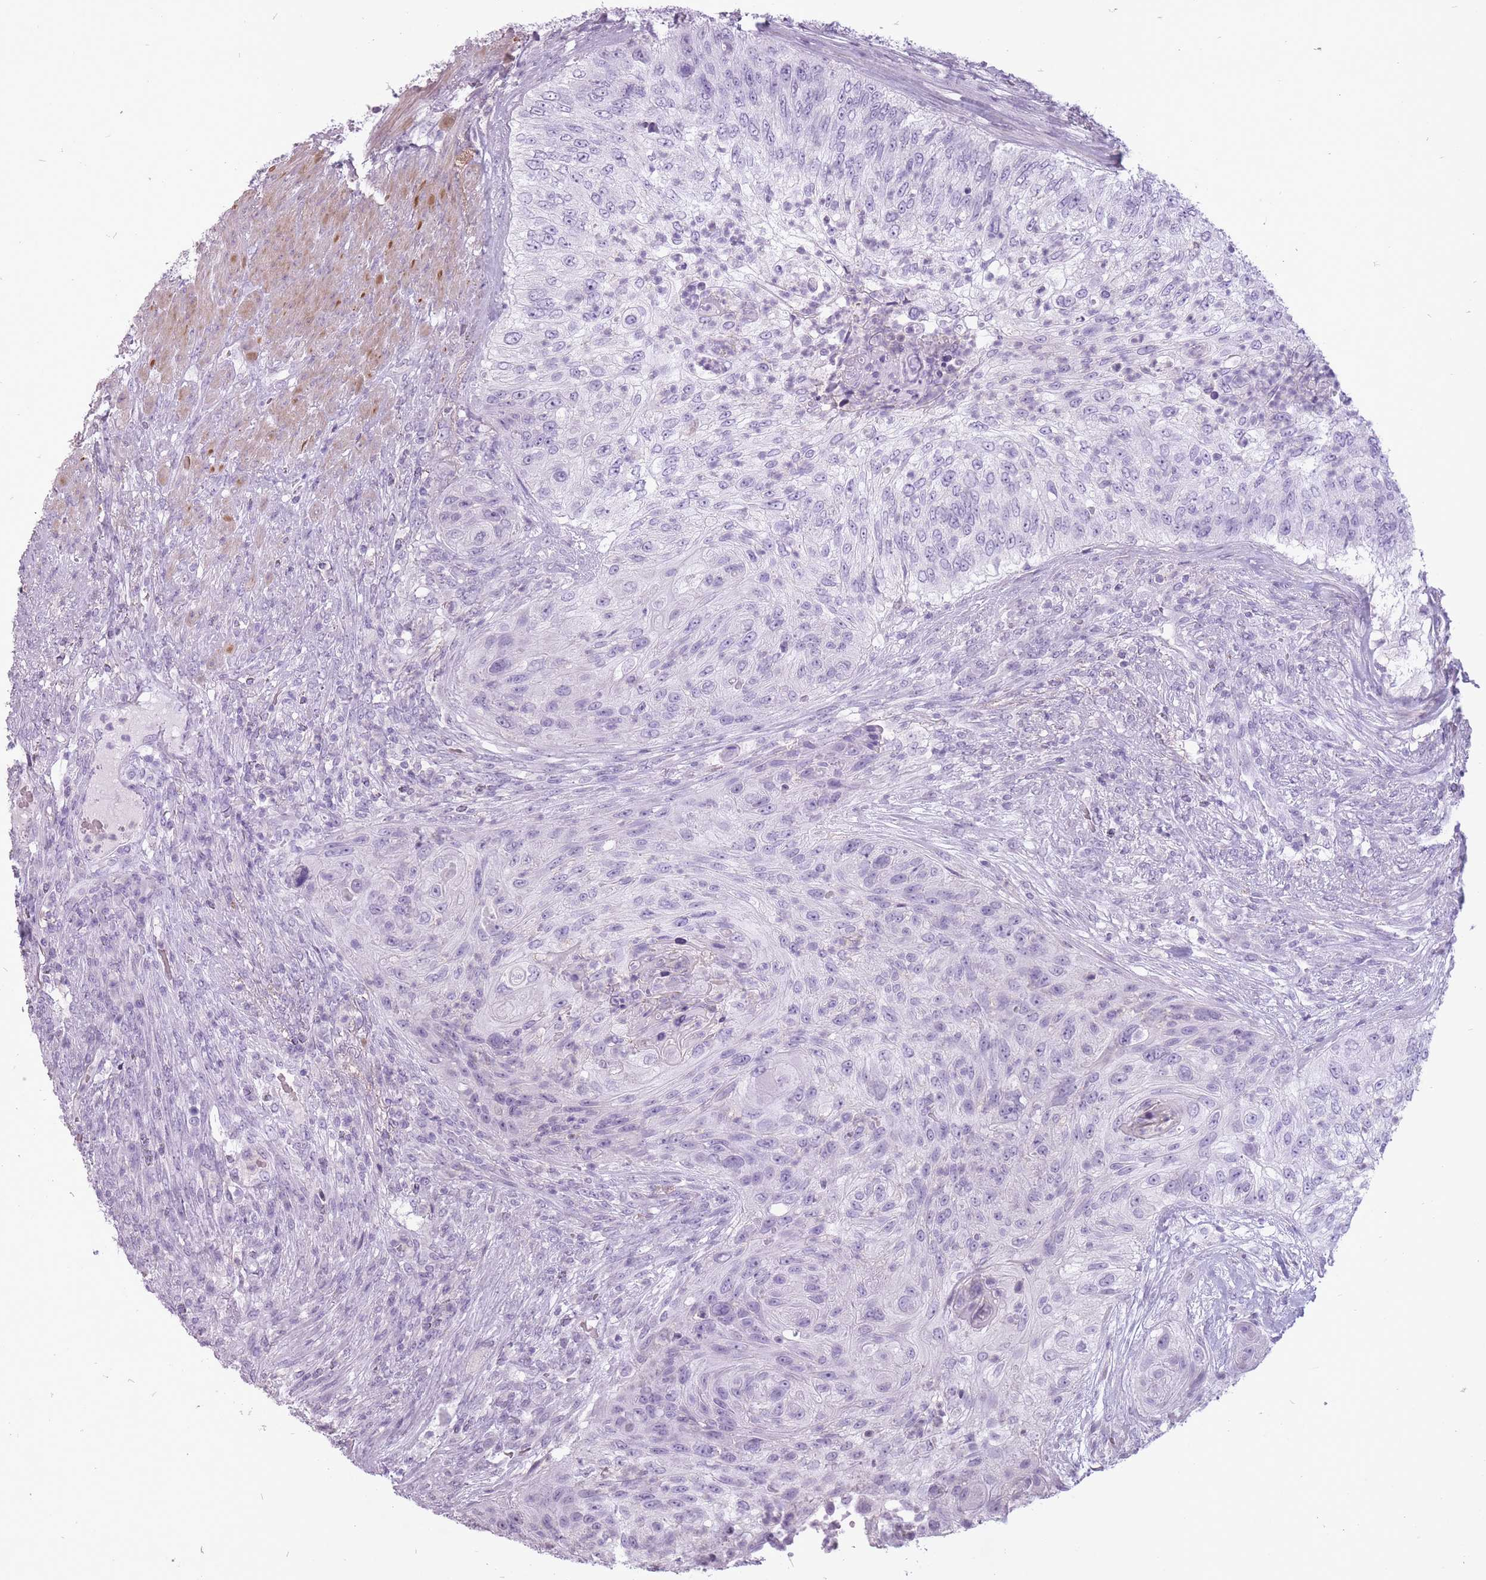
{"staining": {"intensity": "negative", "quantity": "none", "location": "none"}, "tissue": "urothelial cancer", "cell_type": "Tumor cells", "image_type": "cancer", "snomed": [{"axis": "morphology", "description": "Urothelial carcinoma, High grade"}, {"axis": "topography", "description": "Urinary bladder"}], "caption": "A high-resolution image shows IHC staining of urothelial carcinoma (high-grade), which reveals no significant staining in tumor cells.", "gene": "RFX4", "patient": {"sex": "female", "age": 60}}